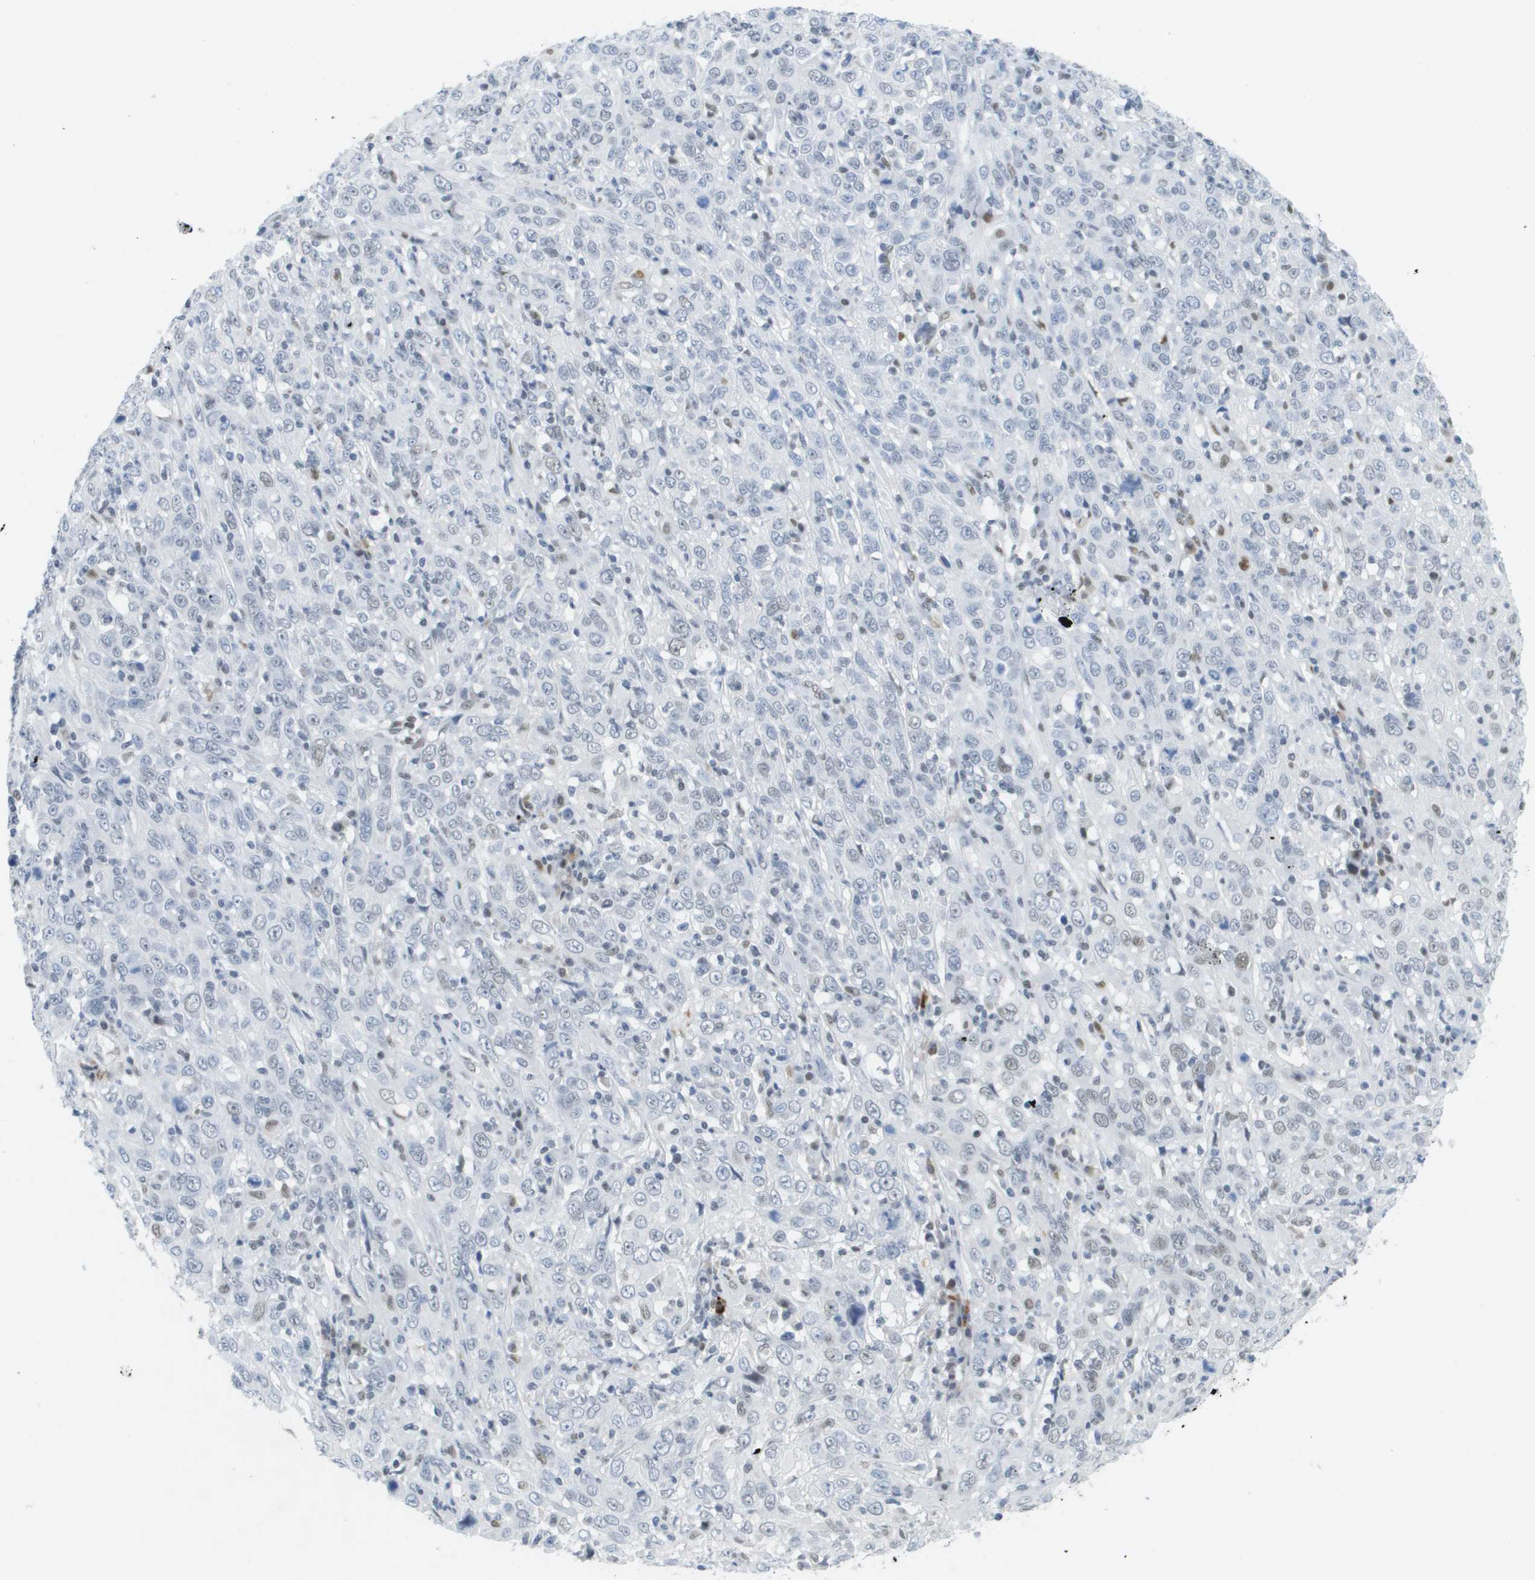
{"staining": {"intensity": "negative", "quantity": "none", "location": "none"}, "tissue": "cervical cancer", "cell_type": "Tumor cells", "image_type": "cancer", "snomed": [{"axis": "morphology", "description": "Squamous cell carcinoma, NOS"}, {"axis": "topography", "description": "Cervix"}], "caption": "Cervical squamous cell carcinoma was stained to show a protein in brown. There is no significant positivity in tumor cells.", "gene": "TP53RK", "patient": {"sex": "female", "age": 46}}